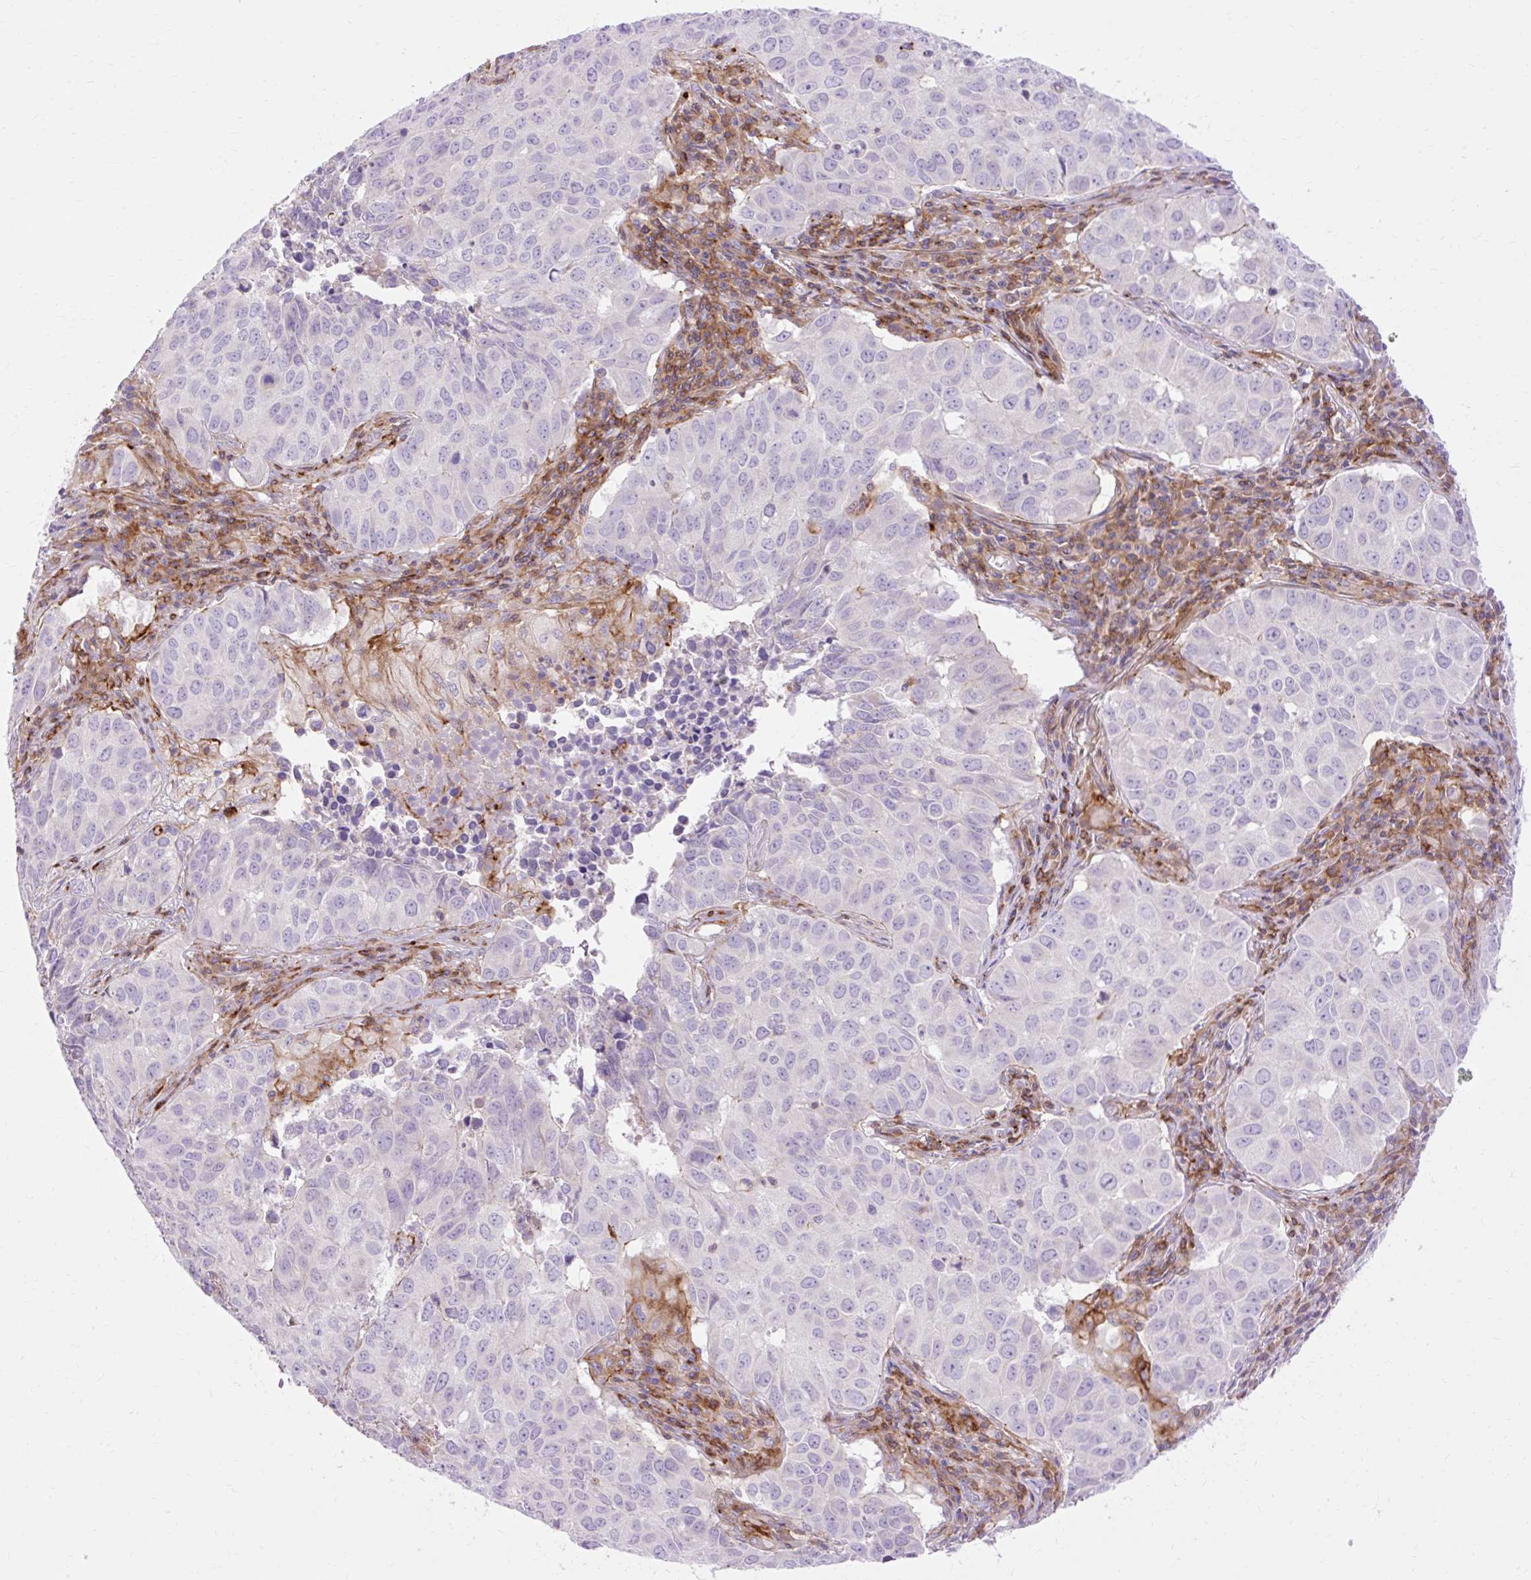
{"staining": {"intensity": "negative", "quantity": "none", "location": "none"}, "tissue": "lung cancer", "cell_type": "Tumor cells", "image_type": "cancer", "snomed": [{"axis": "morphology", "description": "Adenocarcinoma, NOS"}, {"axis": "topography", "description": "Lung"}], "caption": "Immunohistochemical staining of human lung cancer reveals no significant positivity in tumor cells. The staining was performed using DAB to visualize the protein expression in brown, while the nuclei were stained in blue with hematoxylin (Magnification: 20x).", "gene": "CORO7-PAM16", "patient": {"sex": "female", "age": 50}}